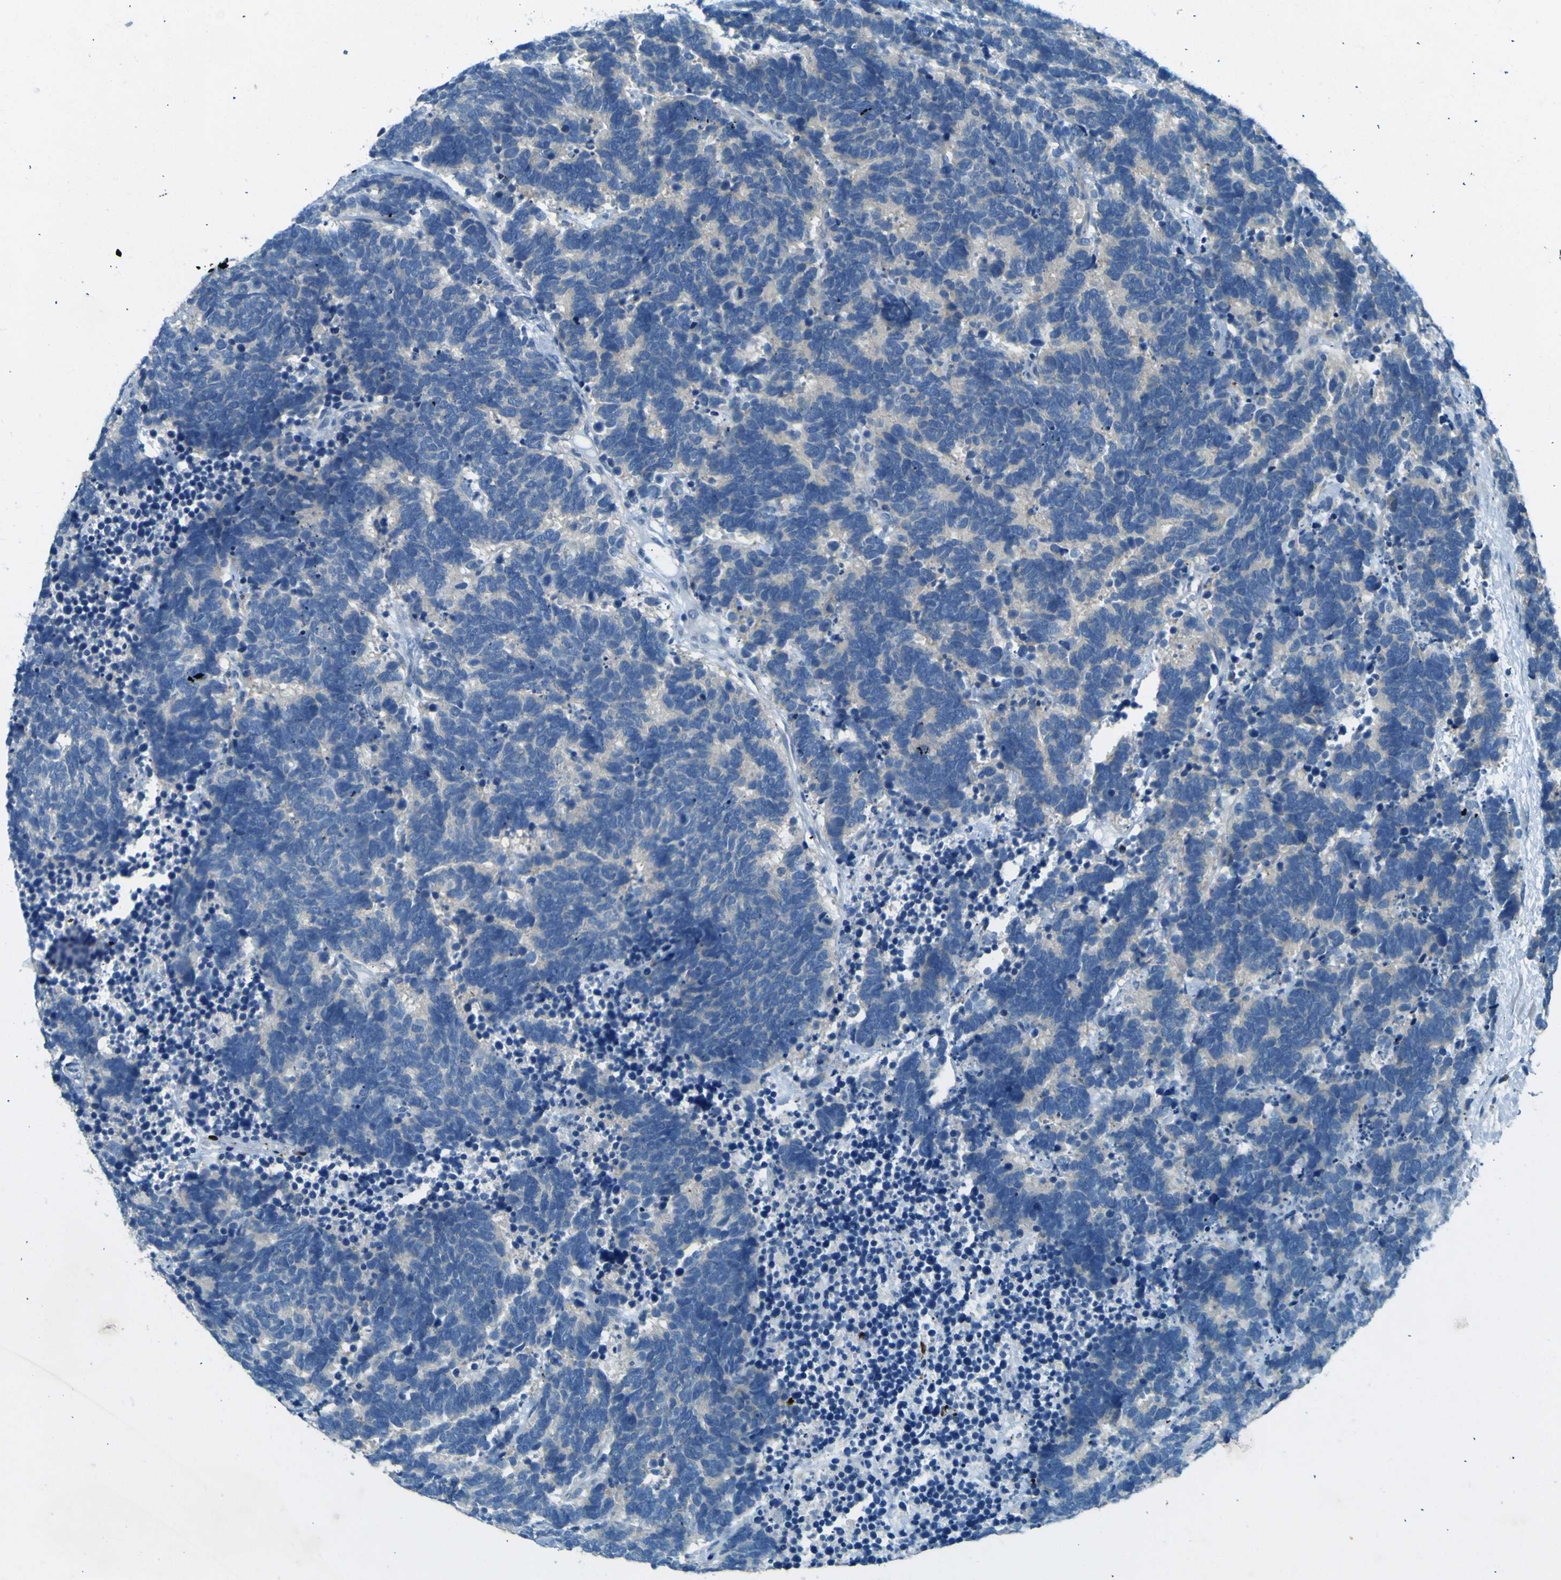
{"staining": {"intensity": "negative", "quantity": "none", "location": "none"}, "tissue": "carcinoid", "cell_type": "Tumor cells", "image_type": "cancer", "snomed": [{"axis": "morphology", "description": "Carcinoma, NOS"}, {"axis": "morphology", "description": "Carcinoid, malignant, NOS"}, {"axis": "topography", "description": "Urinary bladder"}], "caption": "This is an immunohistochemistry (IHC) histopathology image of carcinoma. There is no expression in tumor cells.", "gene": "SORCS1", "patient": {"sex": "male", "age": 57}}